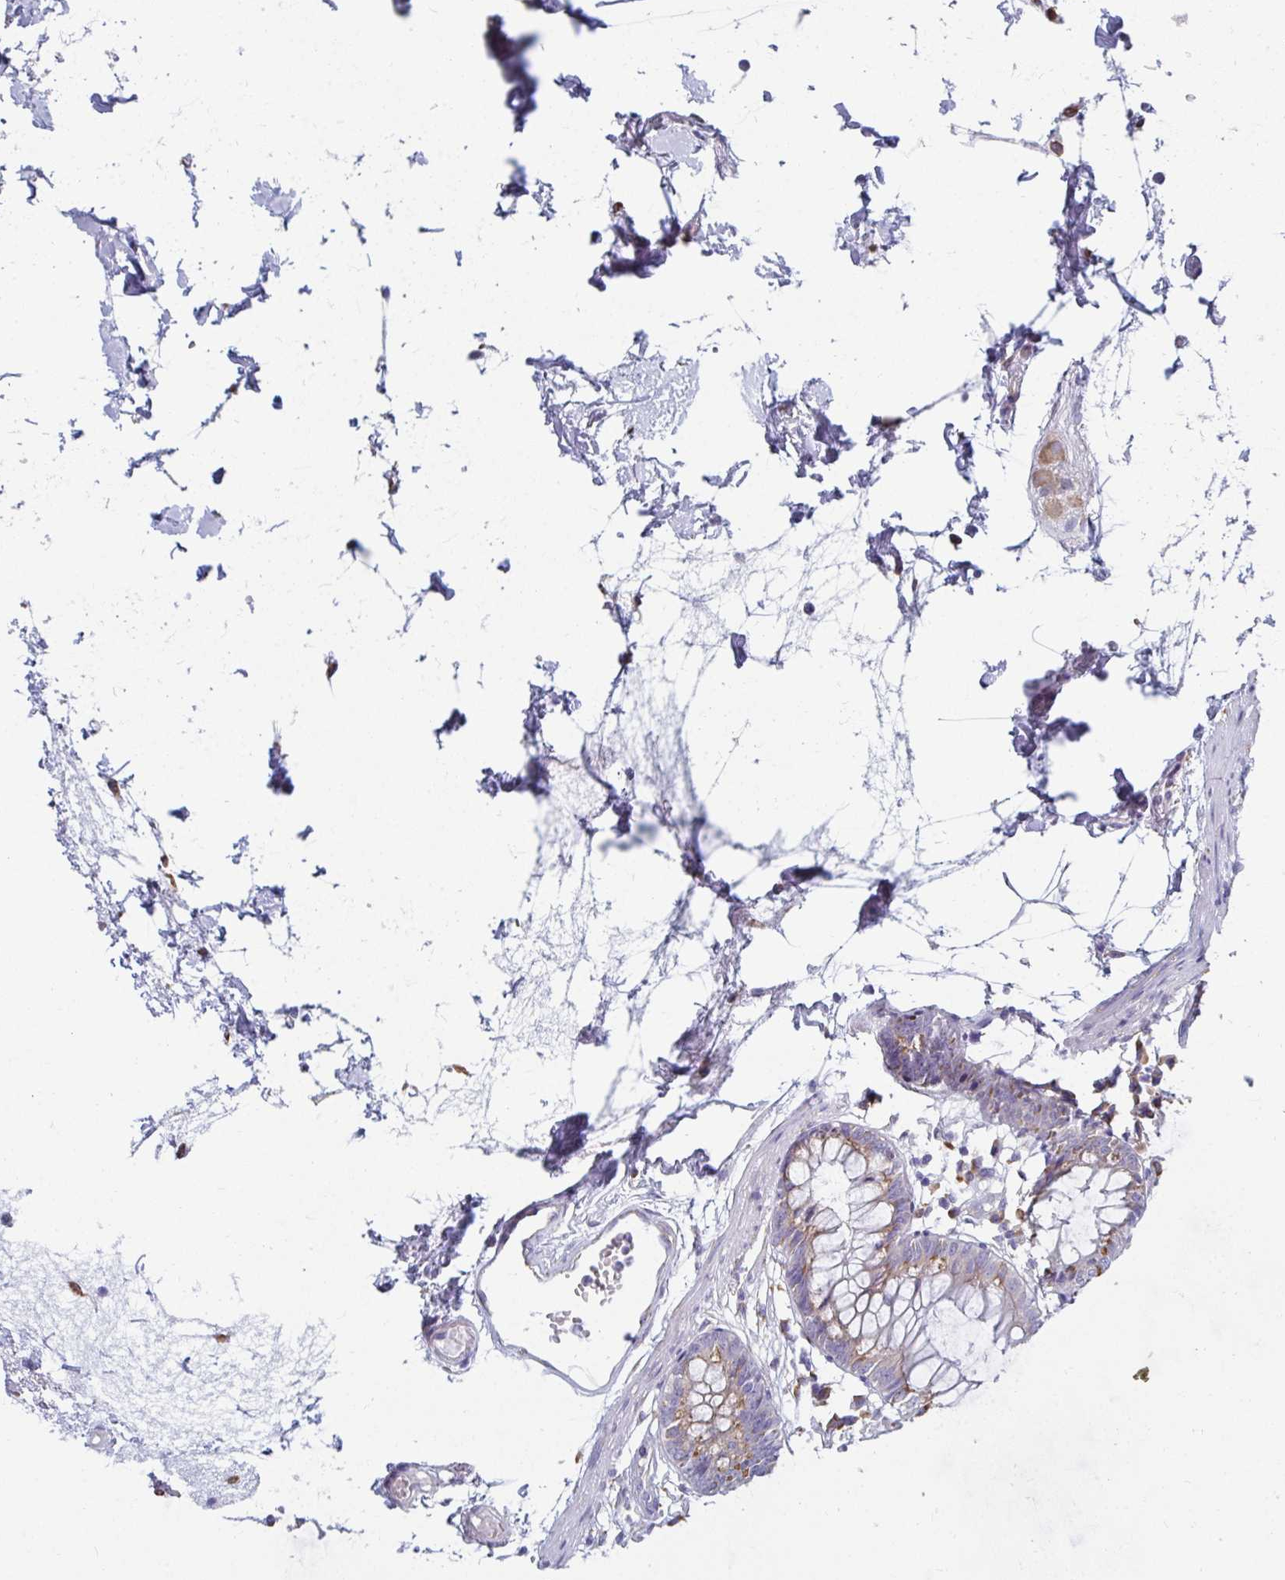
{"staining": {"intensity": "negative", "quantity": "none", "location": "none"}, "tissue": "colon", "cell_type": "Endothelial cells", "image_type": "normal", "snomed": [{"axis": "morphology", "description": "Normal tissue, NOS"}, {"axis": "topography", "description": "Colon"}], "caption": "Immunohistochemical staining of normal human colon demonstrates no significant staining in endothelial cells. (DAB (3,3'-diaminobenzidine) immunohistochemistry (IHC) with hematoxylin counter stain).", "gene": "SHROOM1", "patient": {"sex": "female", "age": 84}}